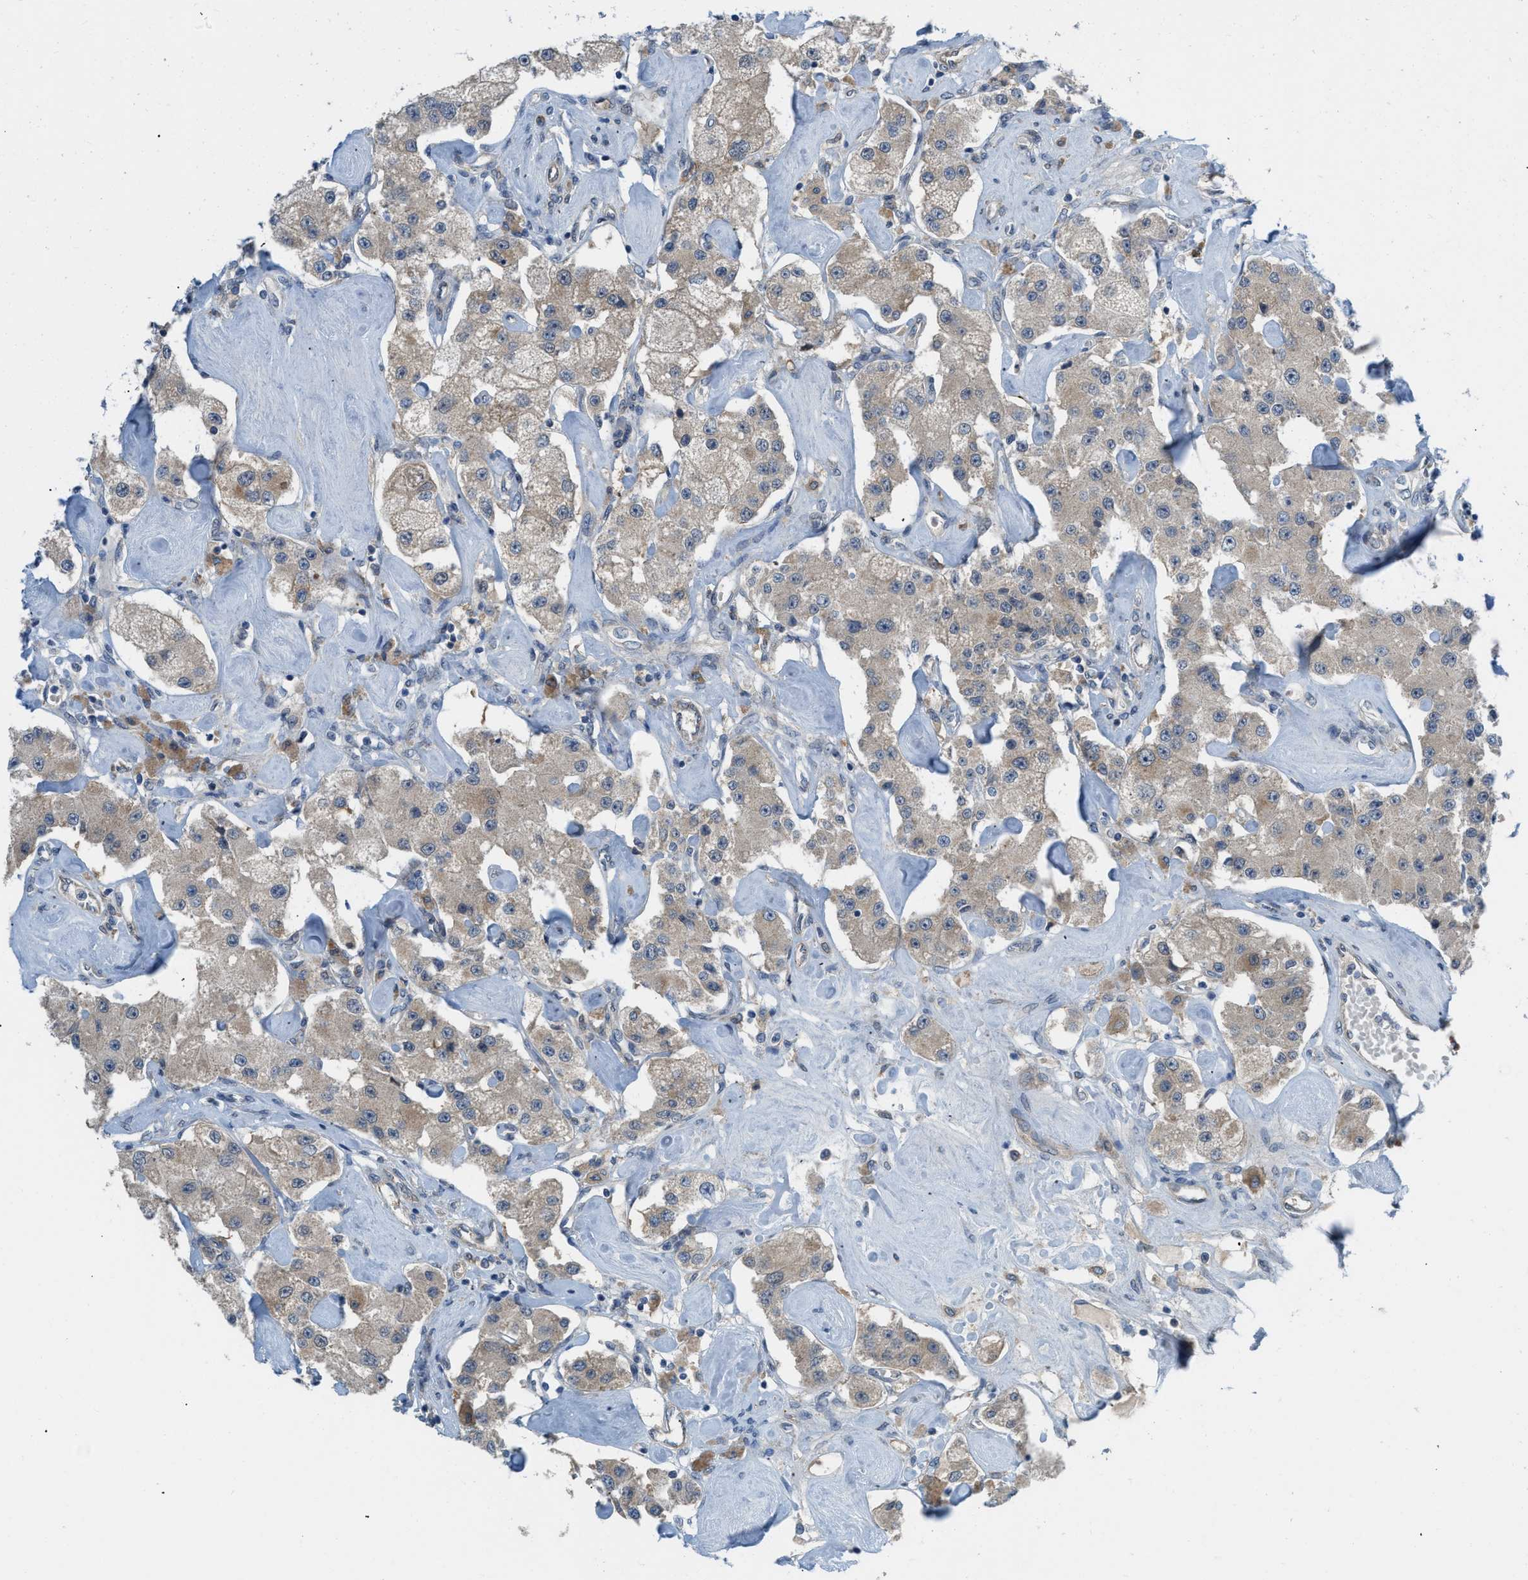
{"staining": {"intensity": "weak", "quantity": ">75%", "location": "cytoplasmic/membranous"}, "tissue": "carcinoid", "cell_type": "Tumor cells", "image_type": "cancer", "snomed": [{"axis": "morphology", "description": "Carcinoid, malignant, NOS"}, {"axis": "topography", "description": "Pancreas"}], "caption": "A high-resolution micrograph shows IHC staining of carcinoid, which exhibits weak cytoplasmic/membranous positivity in about >75% of tumor cells. The staining was performed using DAB (3,3'-diaminobenzidine) to visualize the protein expression in brown, while the nuclei were stained in blue with hematoxylin (Magnification: 20x).", "gene": "BAZ2B", "patient": {"sex": "male", "age": 41}}